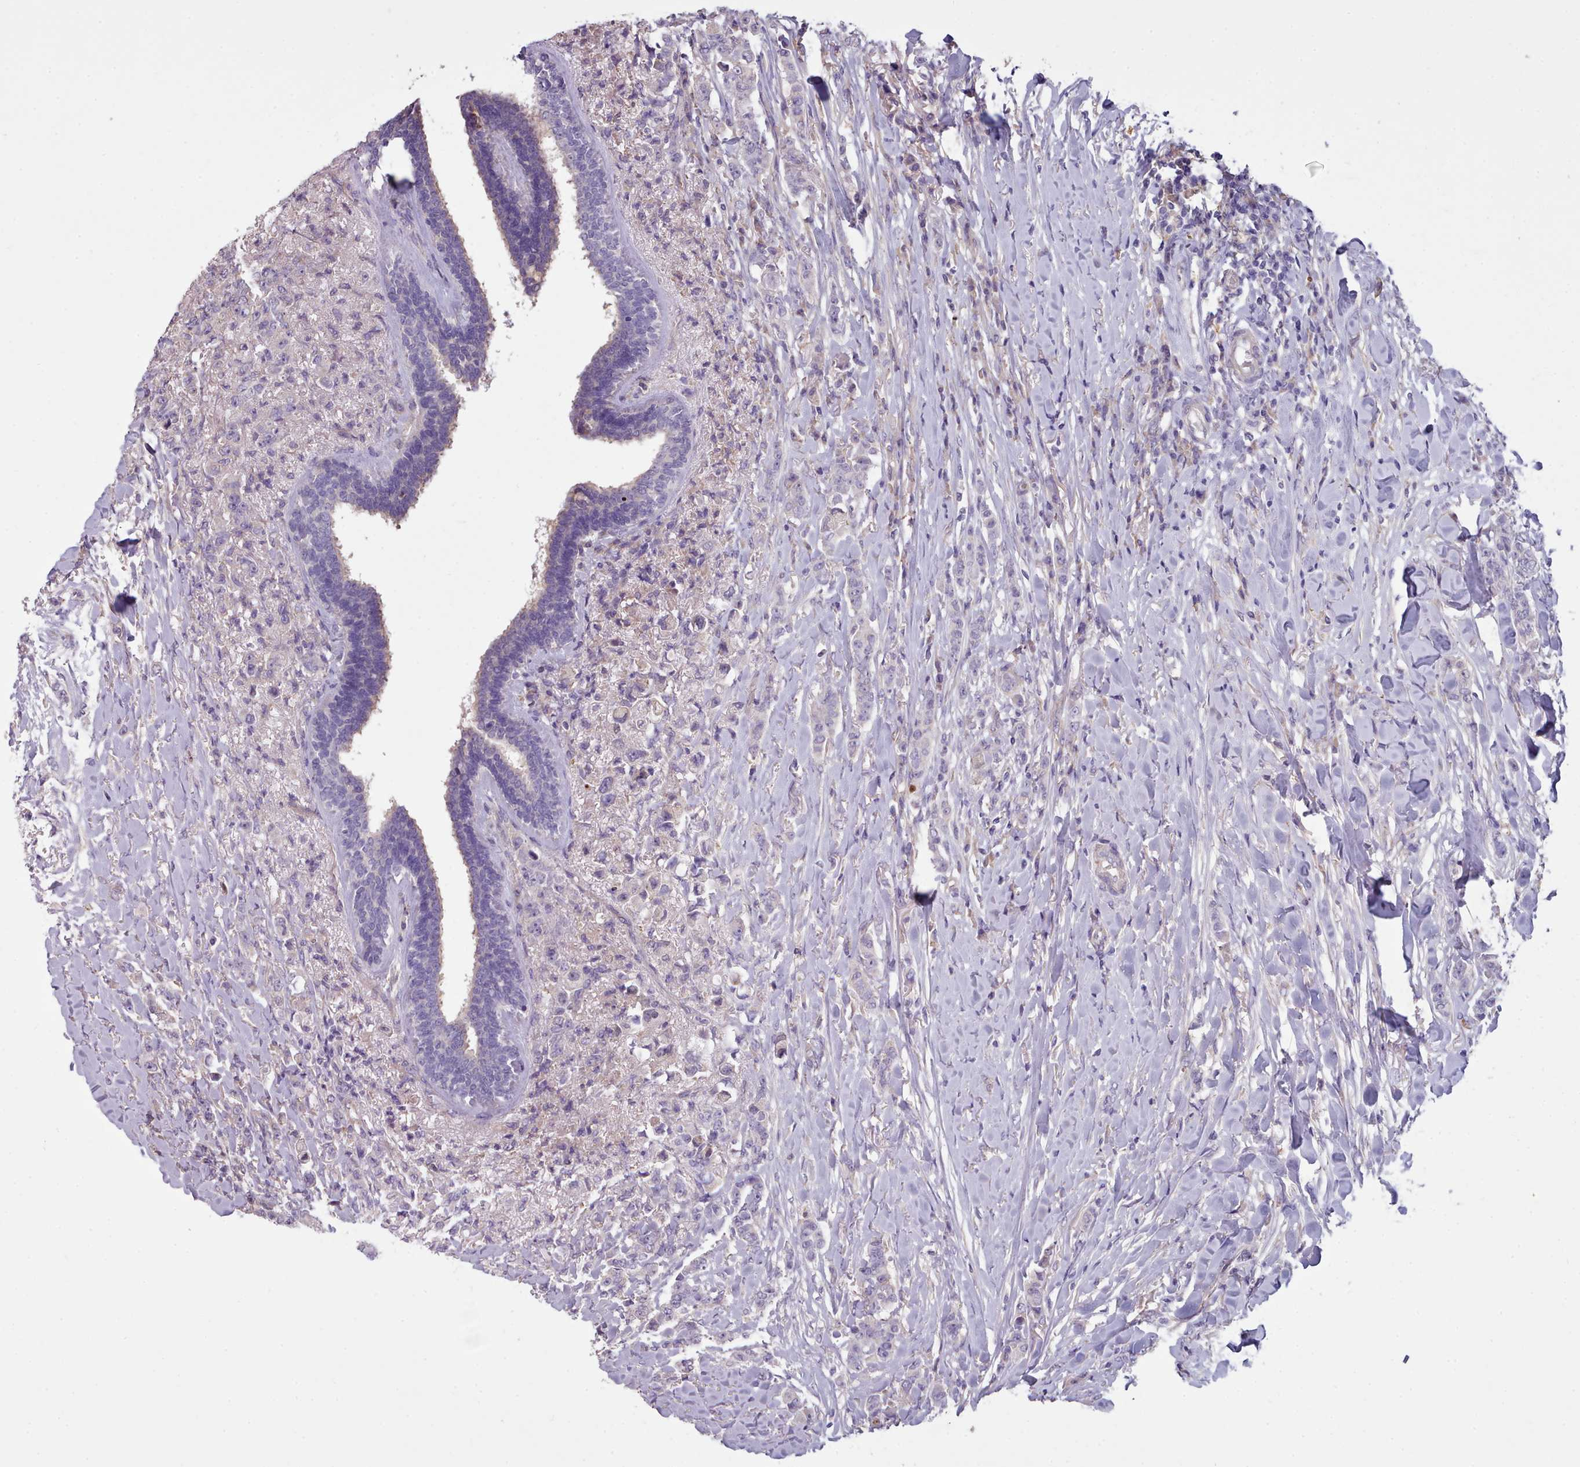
{"staining": {"intensity": "negative", "quantity": "none", "location": "none"}, "tissue": "breast cancer", "cell_type": "Tumor cells", "image_type": "cancer", "snomed": [{"axis": "morphology", "description": "Duct carcinoma"}, {"axis": "topography", "description": "Breast"}], "caption": "Tumor cells show no significant protein positivity in breast cancer.", "gene": "DPF1", "patient": {"sex": "female", "age": 40}}